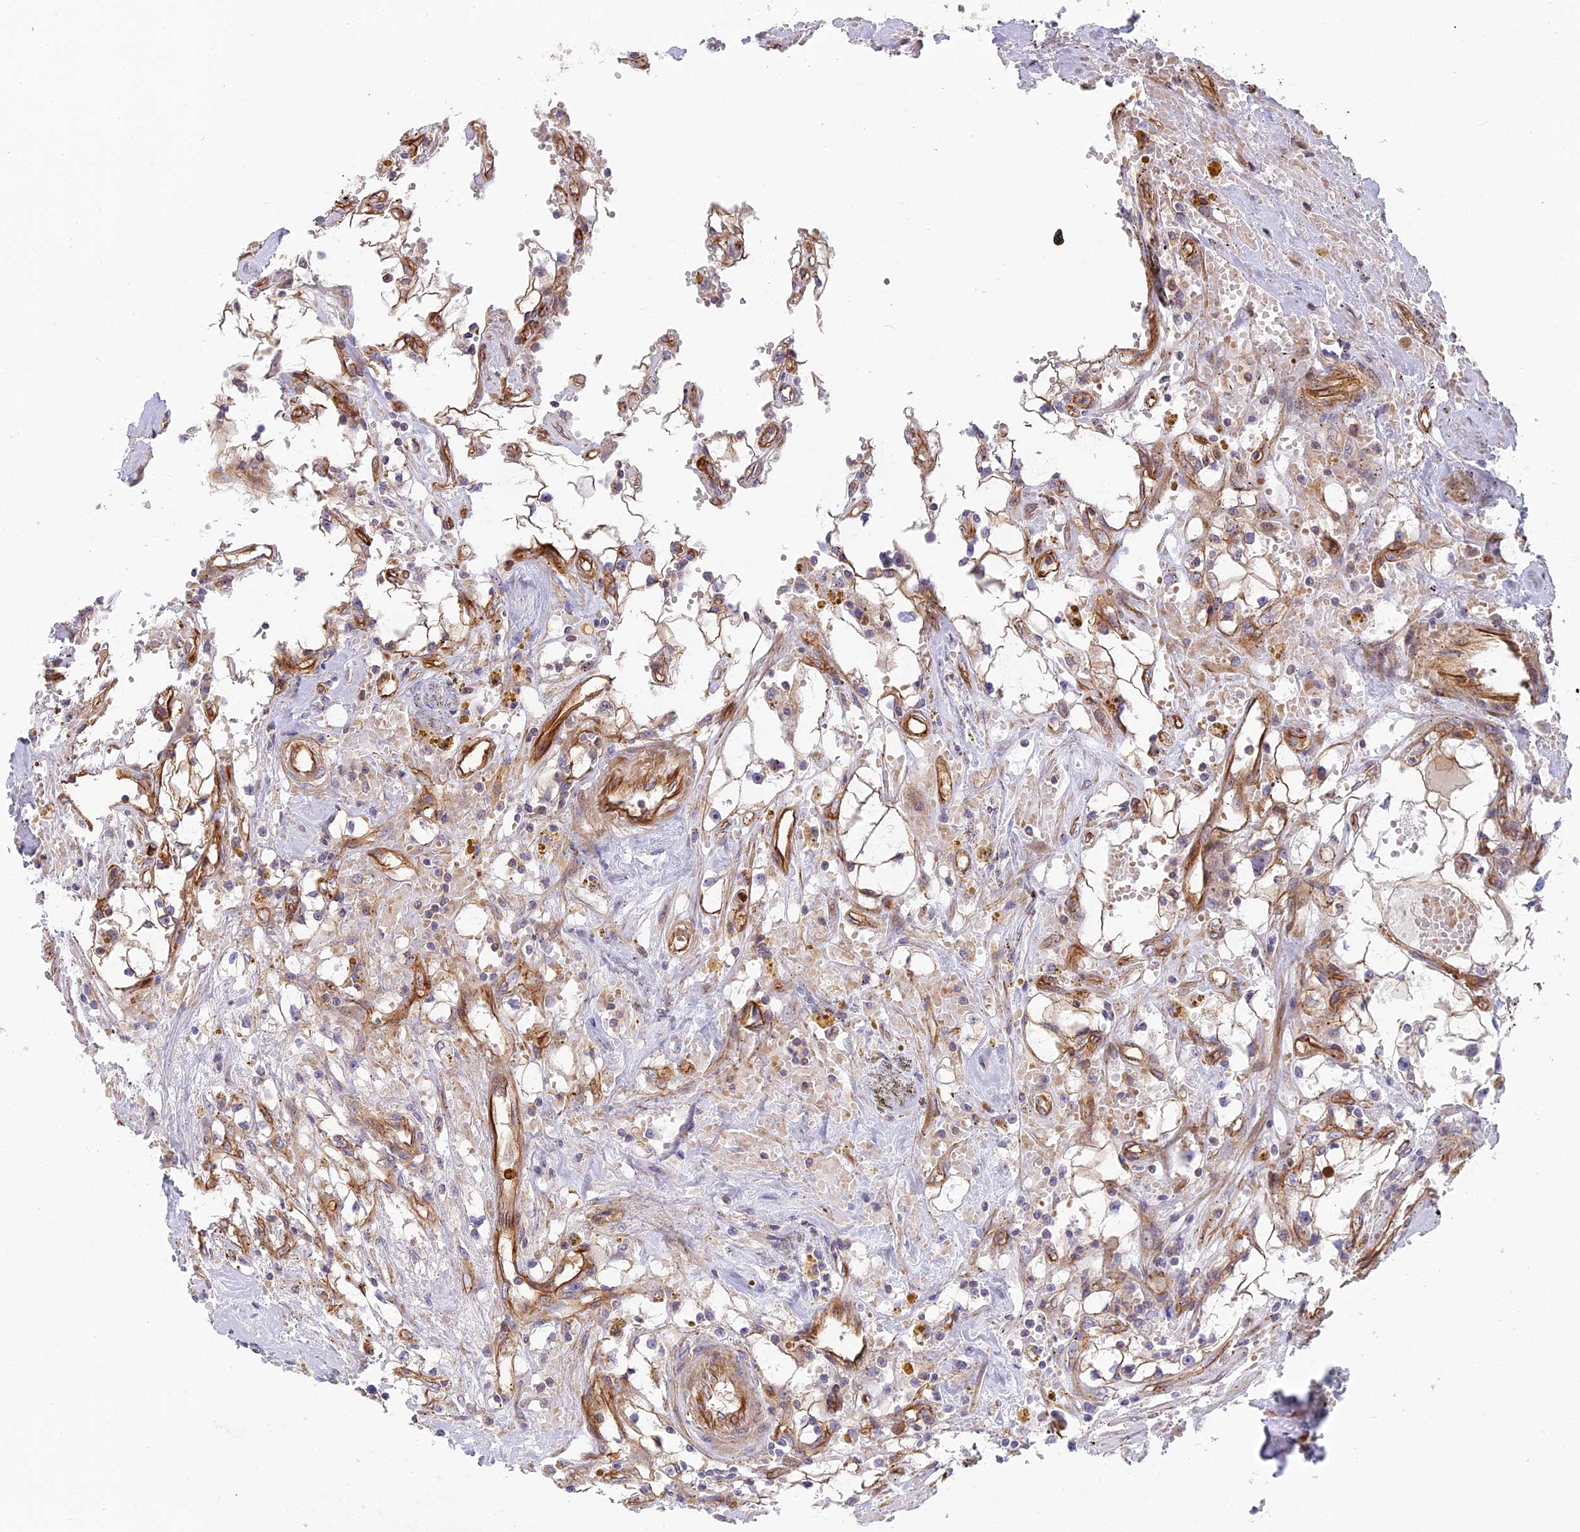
{"staining": {"intensity": "moderate", "quantity": ">75%", "location": "cytoplasmic/membranous"}, "tissue": "renal cancer", "cell_type": "Tumor cells", "image_type": "cancer", "snomed": [{"axis": "morphology", "description": "Adenocarcinoma, NOS"}, {"axis": "topography", "description": "Kidney"}], "caption": "Protein staining of adenocarcinoma (renal) tissue demonstrates moderate cytoplasmic/membranous staining in about >75% of tumor cells.", "gene": "CNBD2", "patient": {"sex": "male", "age": 56}}